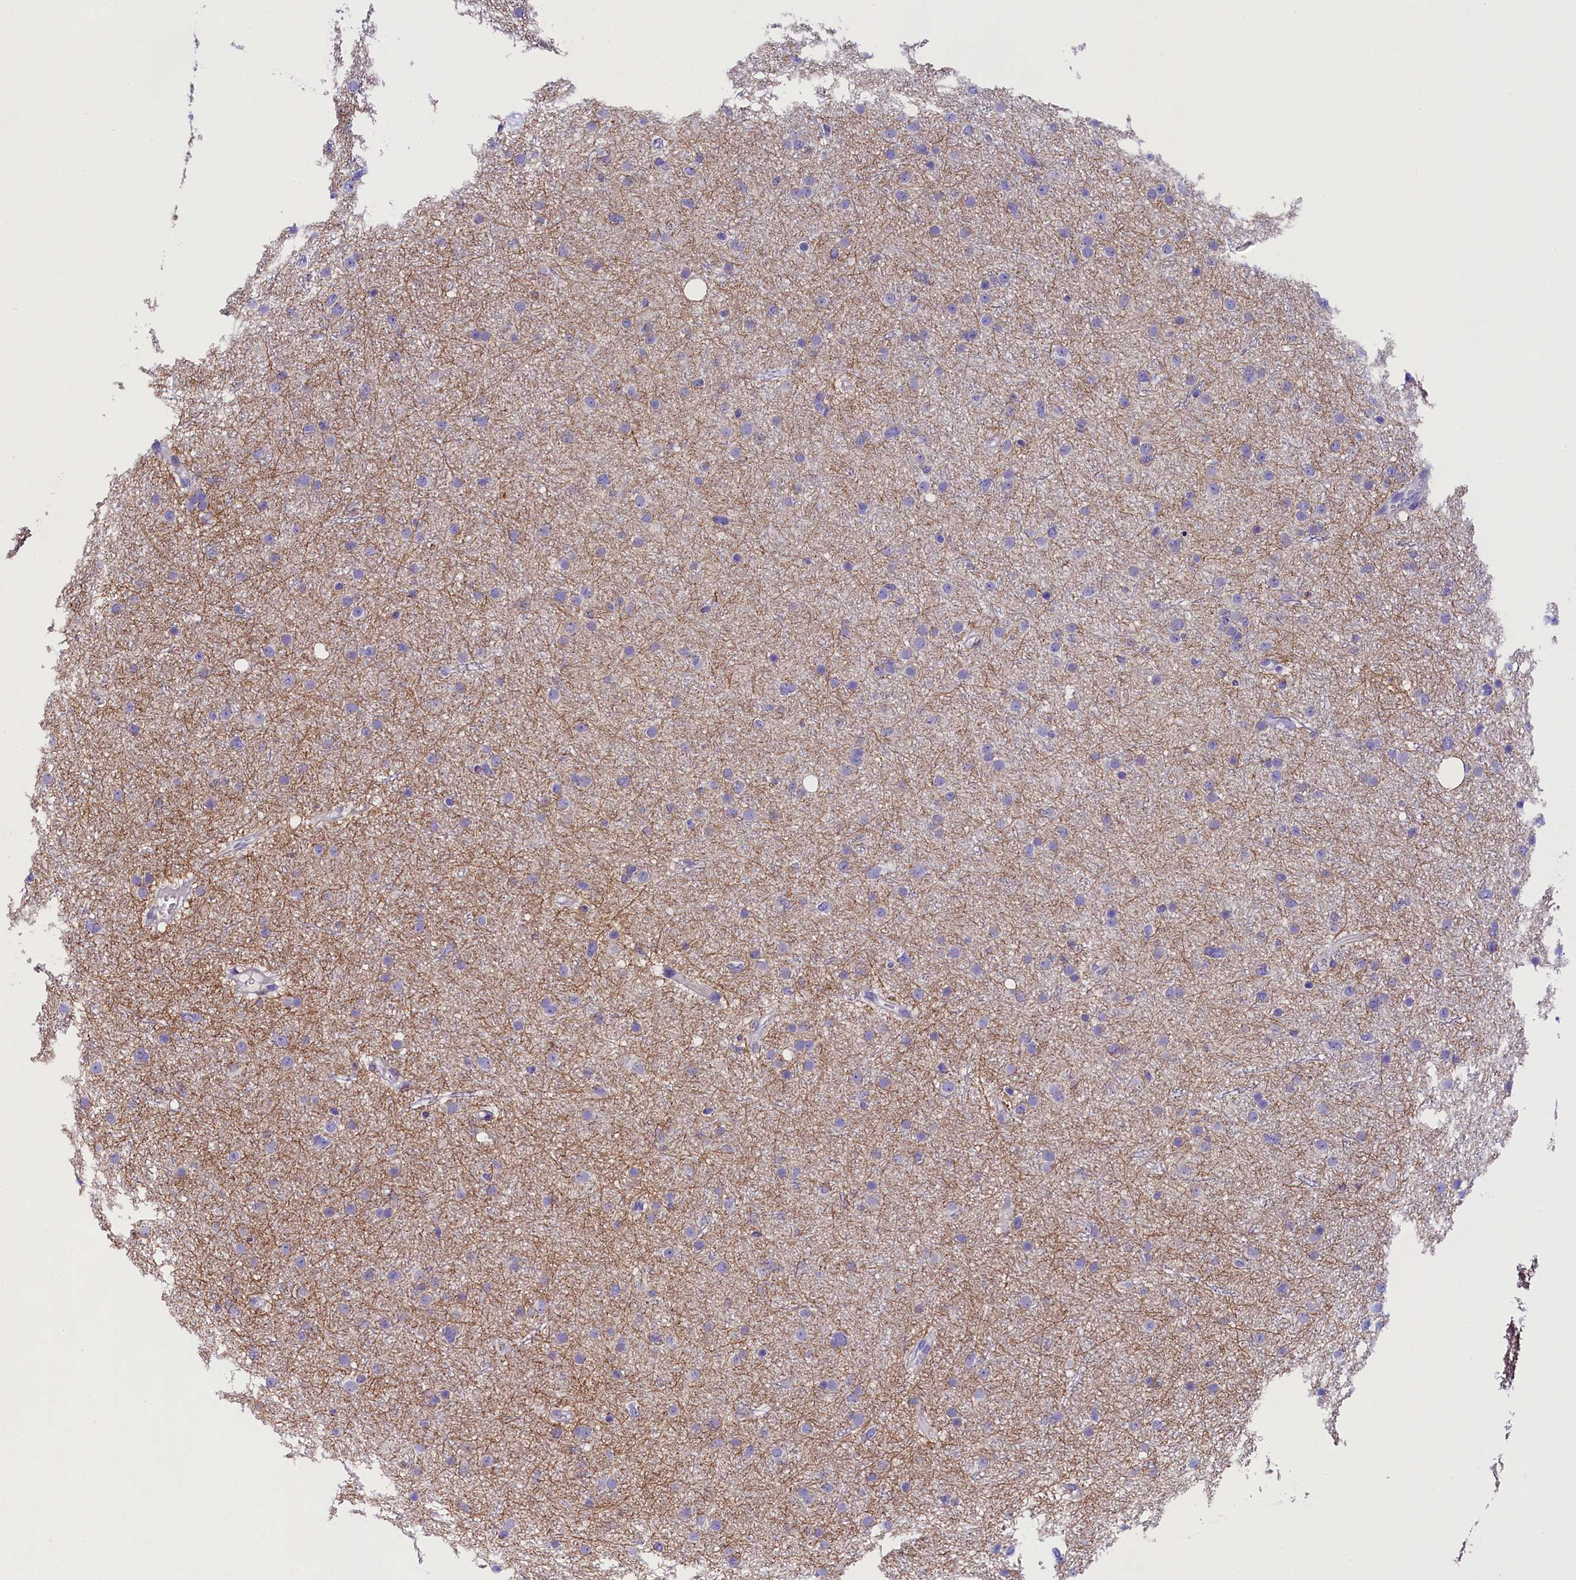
{"staining": {"intensity": "negative", "quantity": "none", "location": "none"}, "tissue": "glioma", "cell_type": "Tumor cells", "image_type": "cancer", "snomed": [{"axis": "morphology", "description": "Glioma, malignant, Low grade"}, {"axis": "topography", "description": "Cerebral cortex"}], "caption": "An image of human glioma is negative for staining in tumor cells.", "gene": "SOD3", "patient": {"sex": "female", "age": 39}}